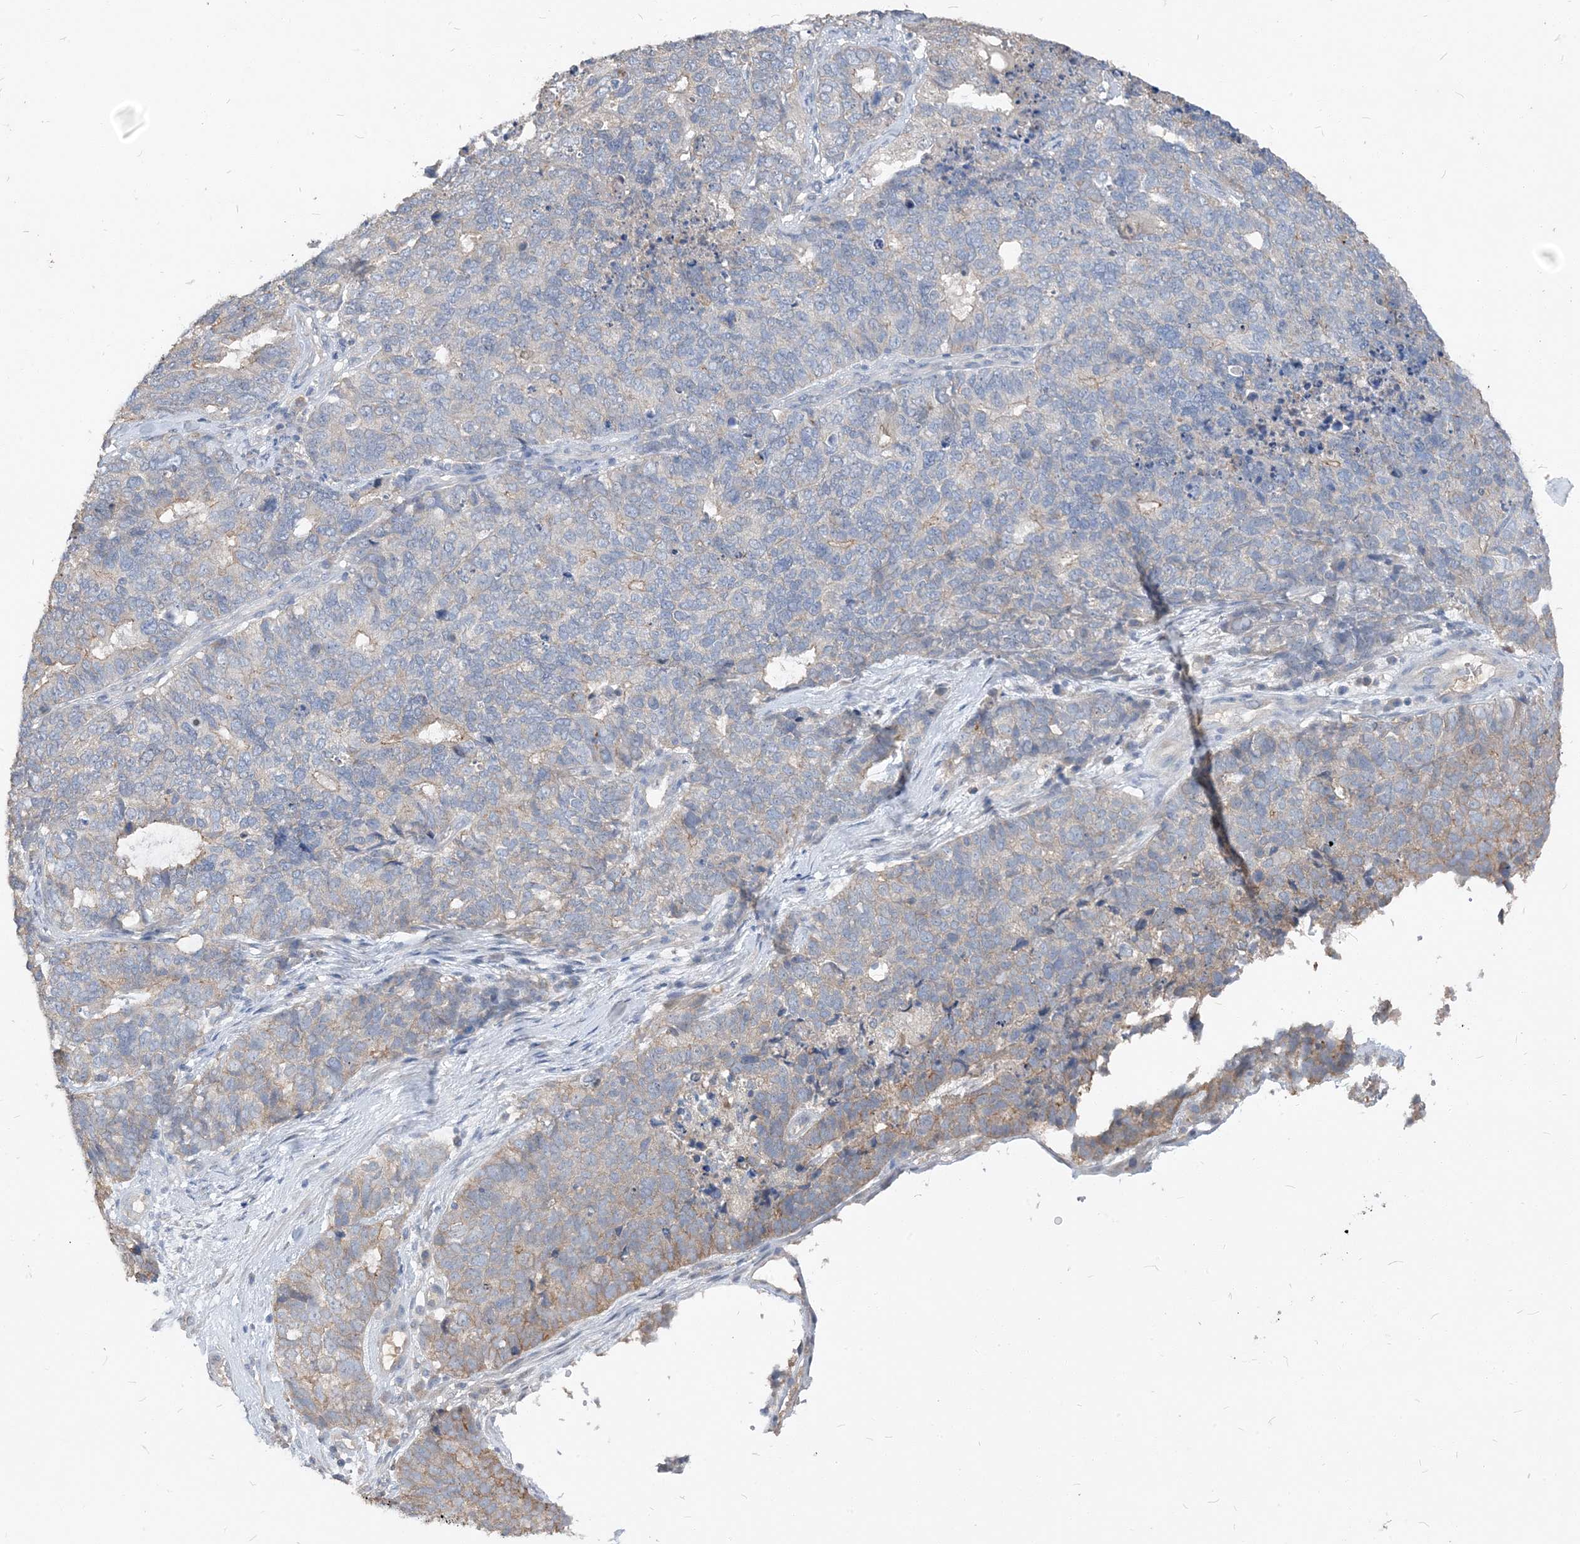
{"staining": {"intensity": "negative", "quantity": "none", "location": "none"}, "tissue": "cervical cancer", "cell_type": "Tumor cells", "image_type": "cancer", "snomed": [{"axis": "morphology", "description": "Squamous cell carcinoma, NOS"}, {"axis": "topography", "description": "Cervix"}], "caption": "Cervical squamous cell carcinoma was stained to show a protein in brown. There is no significant staining in tumor cells.", "gene": "NCOA7", "patient": {"sex": "female", "age": 63}}